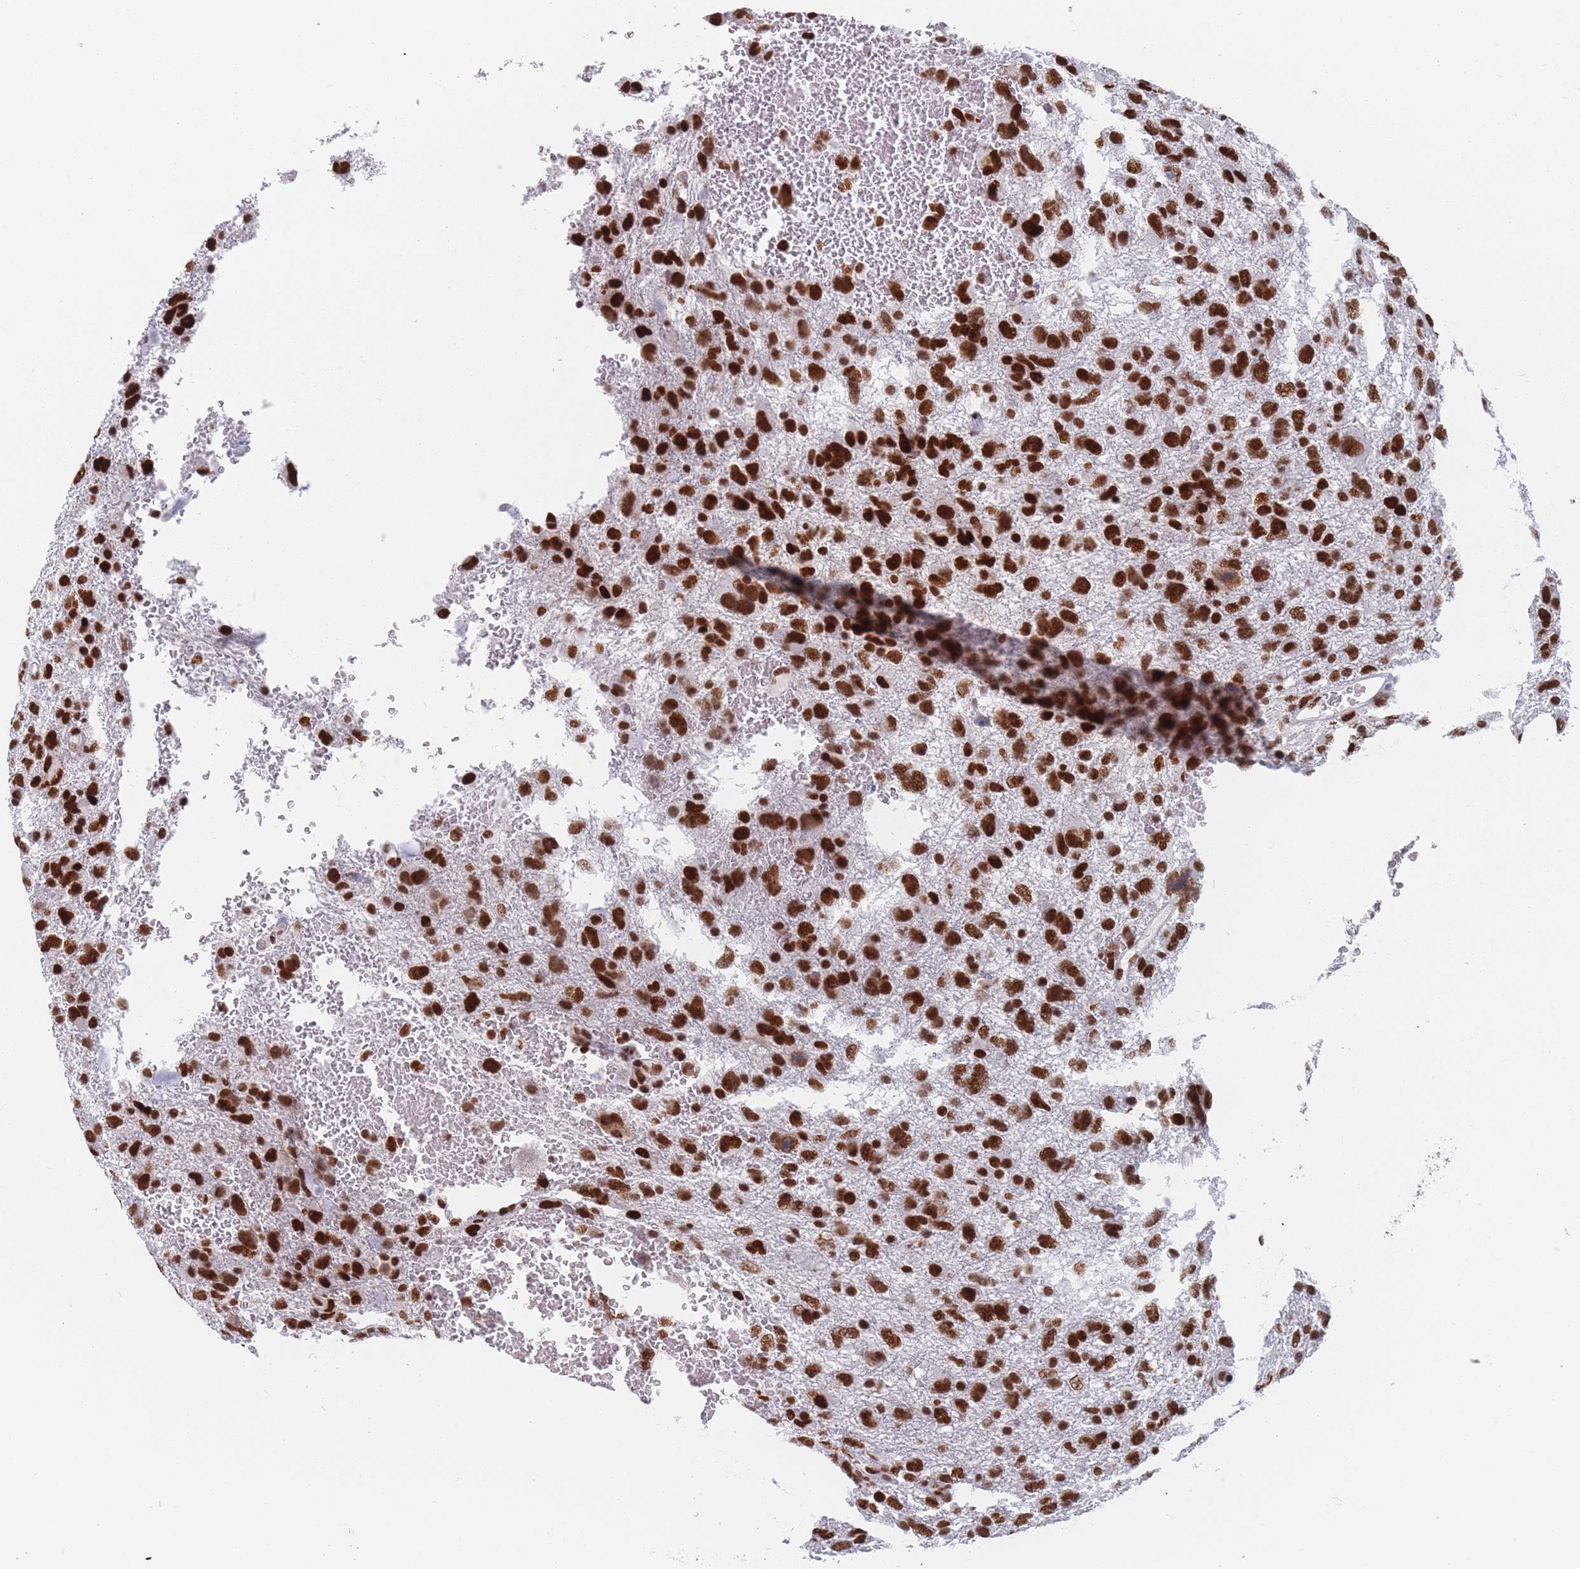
{"staining": {"intensity": "strong", "quantity": ">75%", "location": "nuclear"}, "tissue": "glioma", "cell_type": "Tumor cells", "image_type": "cancer", "snomed": [{"axis": "morphology", "description": "Glioma, malignant, High grade"}, {"axis": "topography", "description": "Brain"}], "caption": "Immunohistochemistry (IHC) (DAB (3,3'-diaminobenzidine)) staining of glioma reveals strong nuclear protein positivity in approximately >75% of tumor cells.", "gene": "SAFB2", "patient": {"sex": "male", "age": 61}}